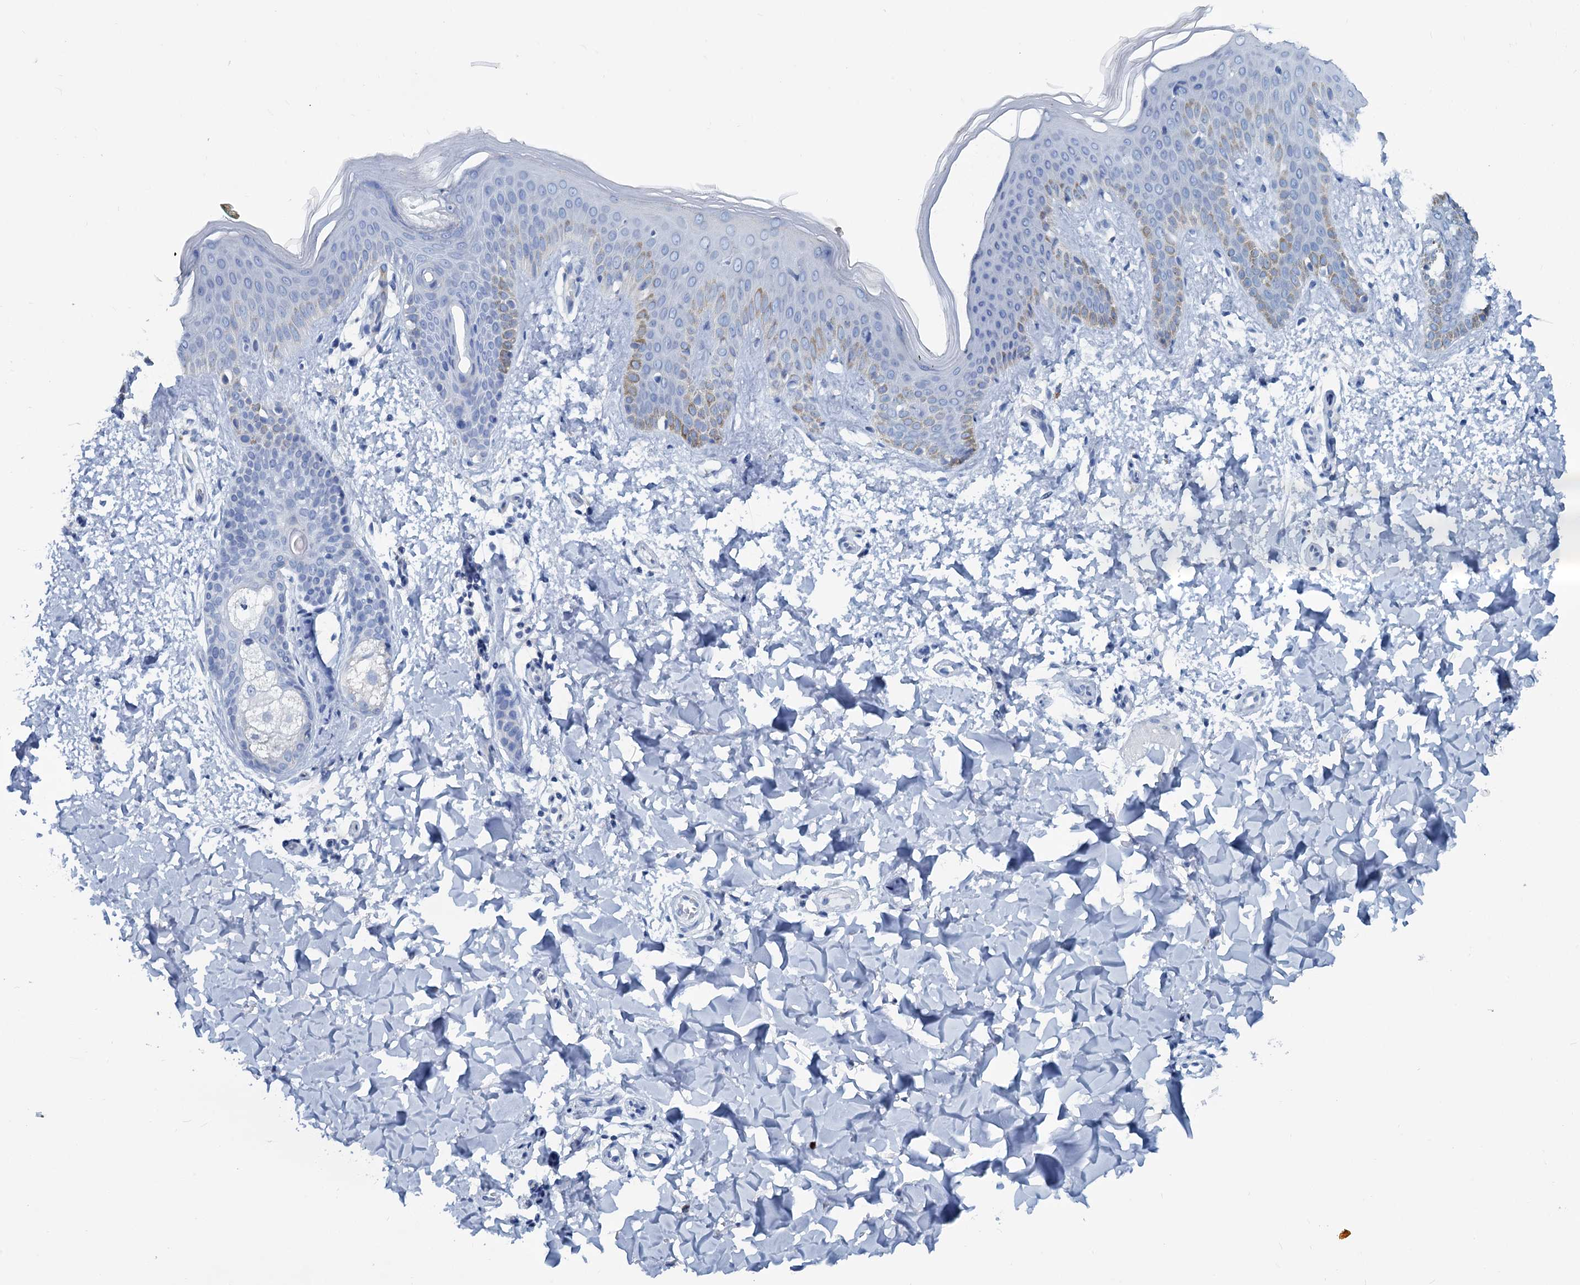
{"staining": {"intensity": "negative", "quantity": "none", "location": "none"}, "tissue": "skin", "cell_type": "Fibroblasts", "image_type": "normal", "snomed": [{"axis": "morphology", "description": "Normal tissue, NOS"}, {"axis": "topography", "description": "Skin"}], "caption": "Micrograph shows no protein expression in fibroblasts of normal skin.", "gene": "SLC1A3", "patient": {"sex": "male", "age": 36}}